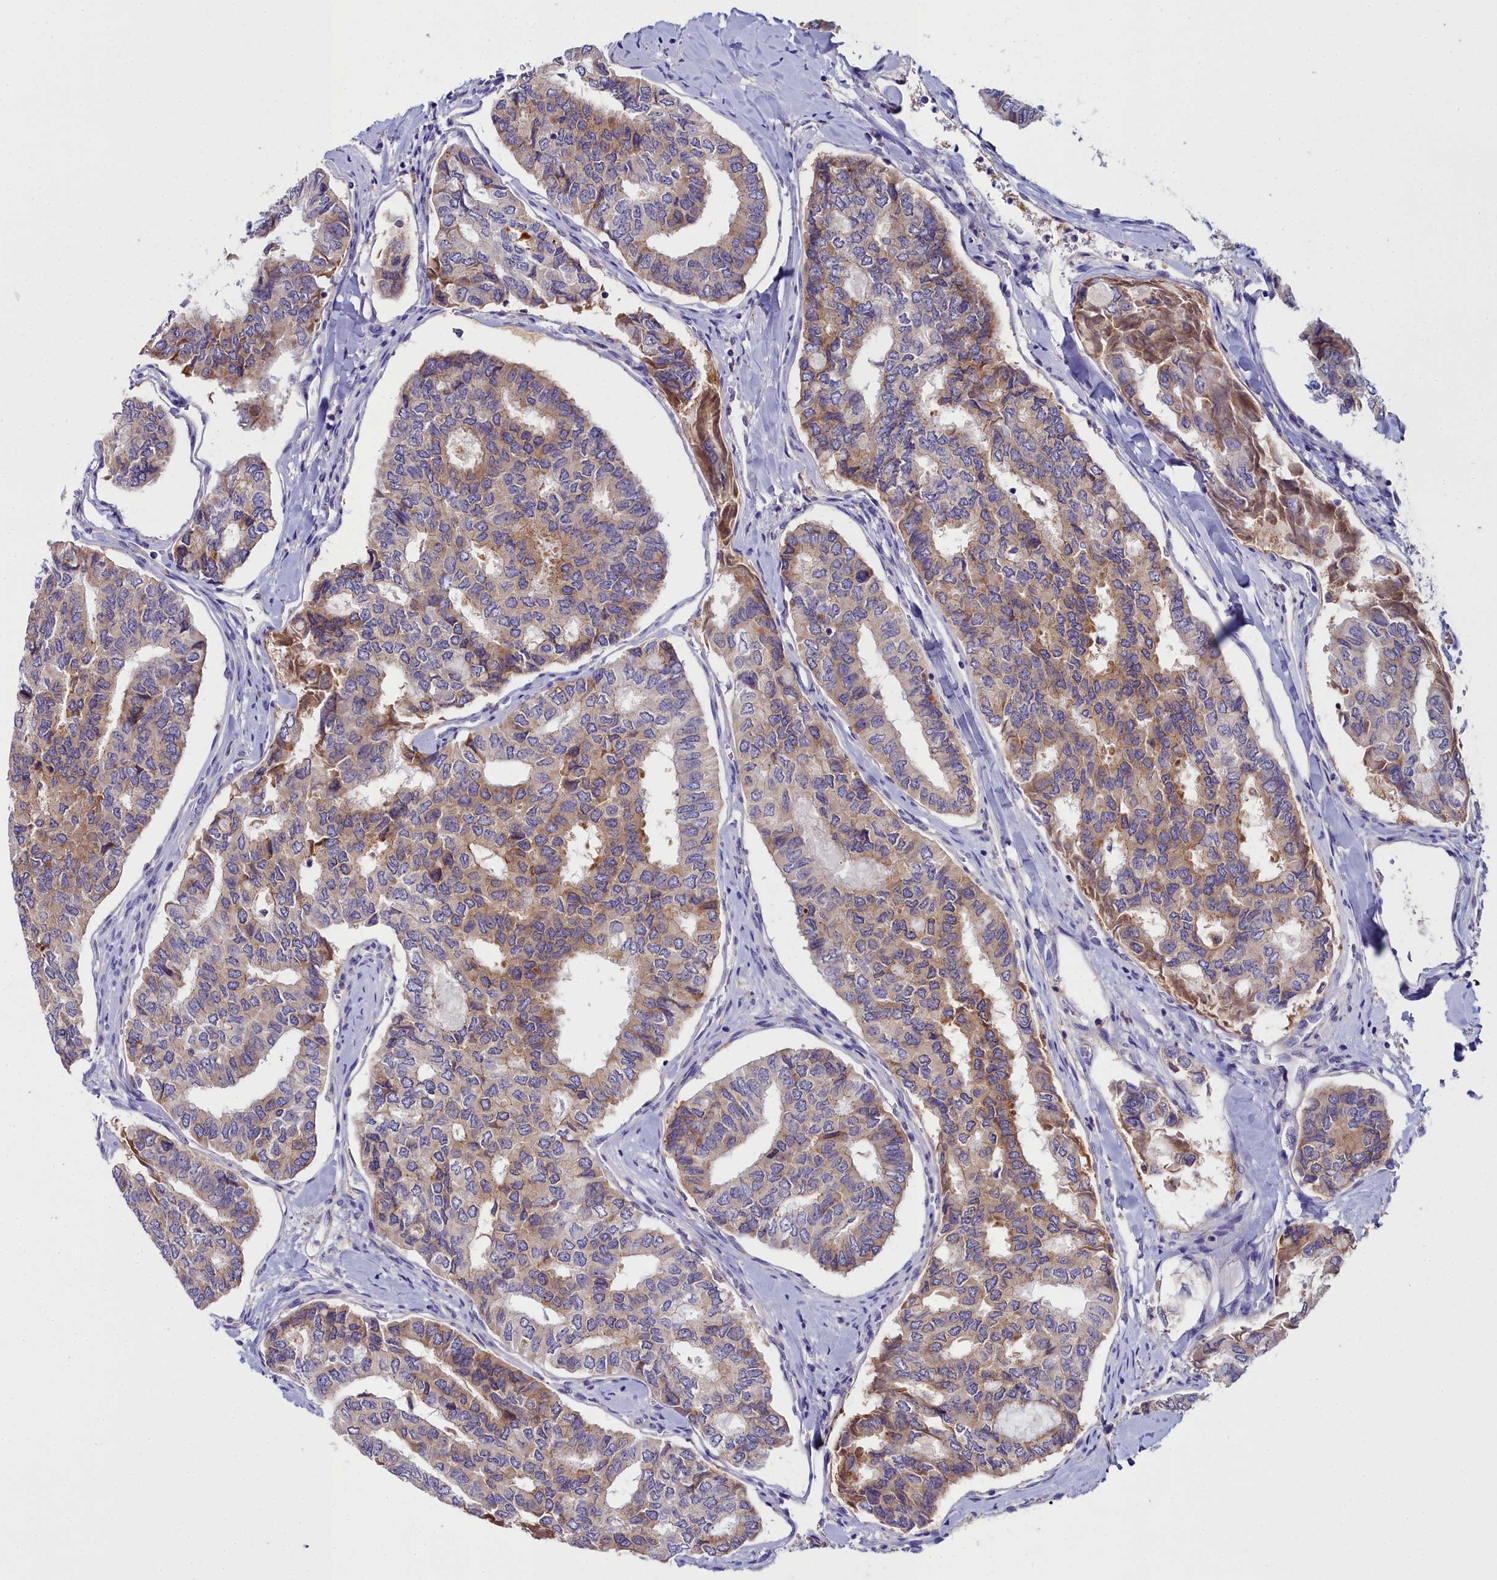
{"staining": {"intensity": "moderate", "quantity": "25%-75%", "location": "cytoplasmic/membranous"}, "tissue": "thyroid cancer", "cell_type": "Tumor cells", "image_type": "cancer", "snomed": [{"axis": "morphology", "description": "Papillary adenocarcinoma, NOS"}, {"axis": "topography", "description": "Thyroid gland"}], "caption": "IHC micrograph of thyroid papillary adenocarcinoma stained for a protein (brown), which exhibits medium levels of moderate cytoplasmic/membranous positivity in approximately 25%-75% of tumor cells.", "gene": "ELAPOR2", "patient": {"sex": "female", "age": 35}}